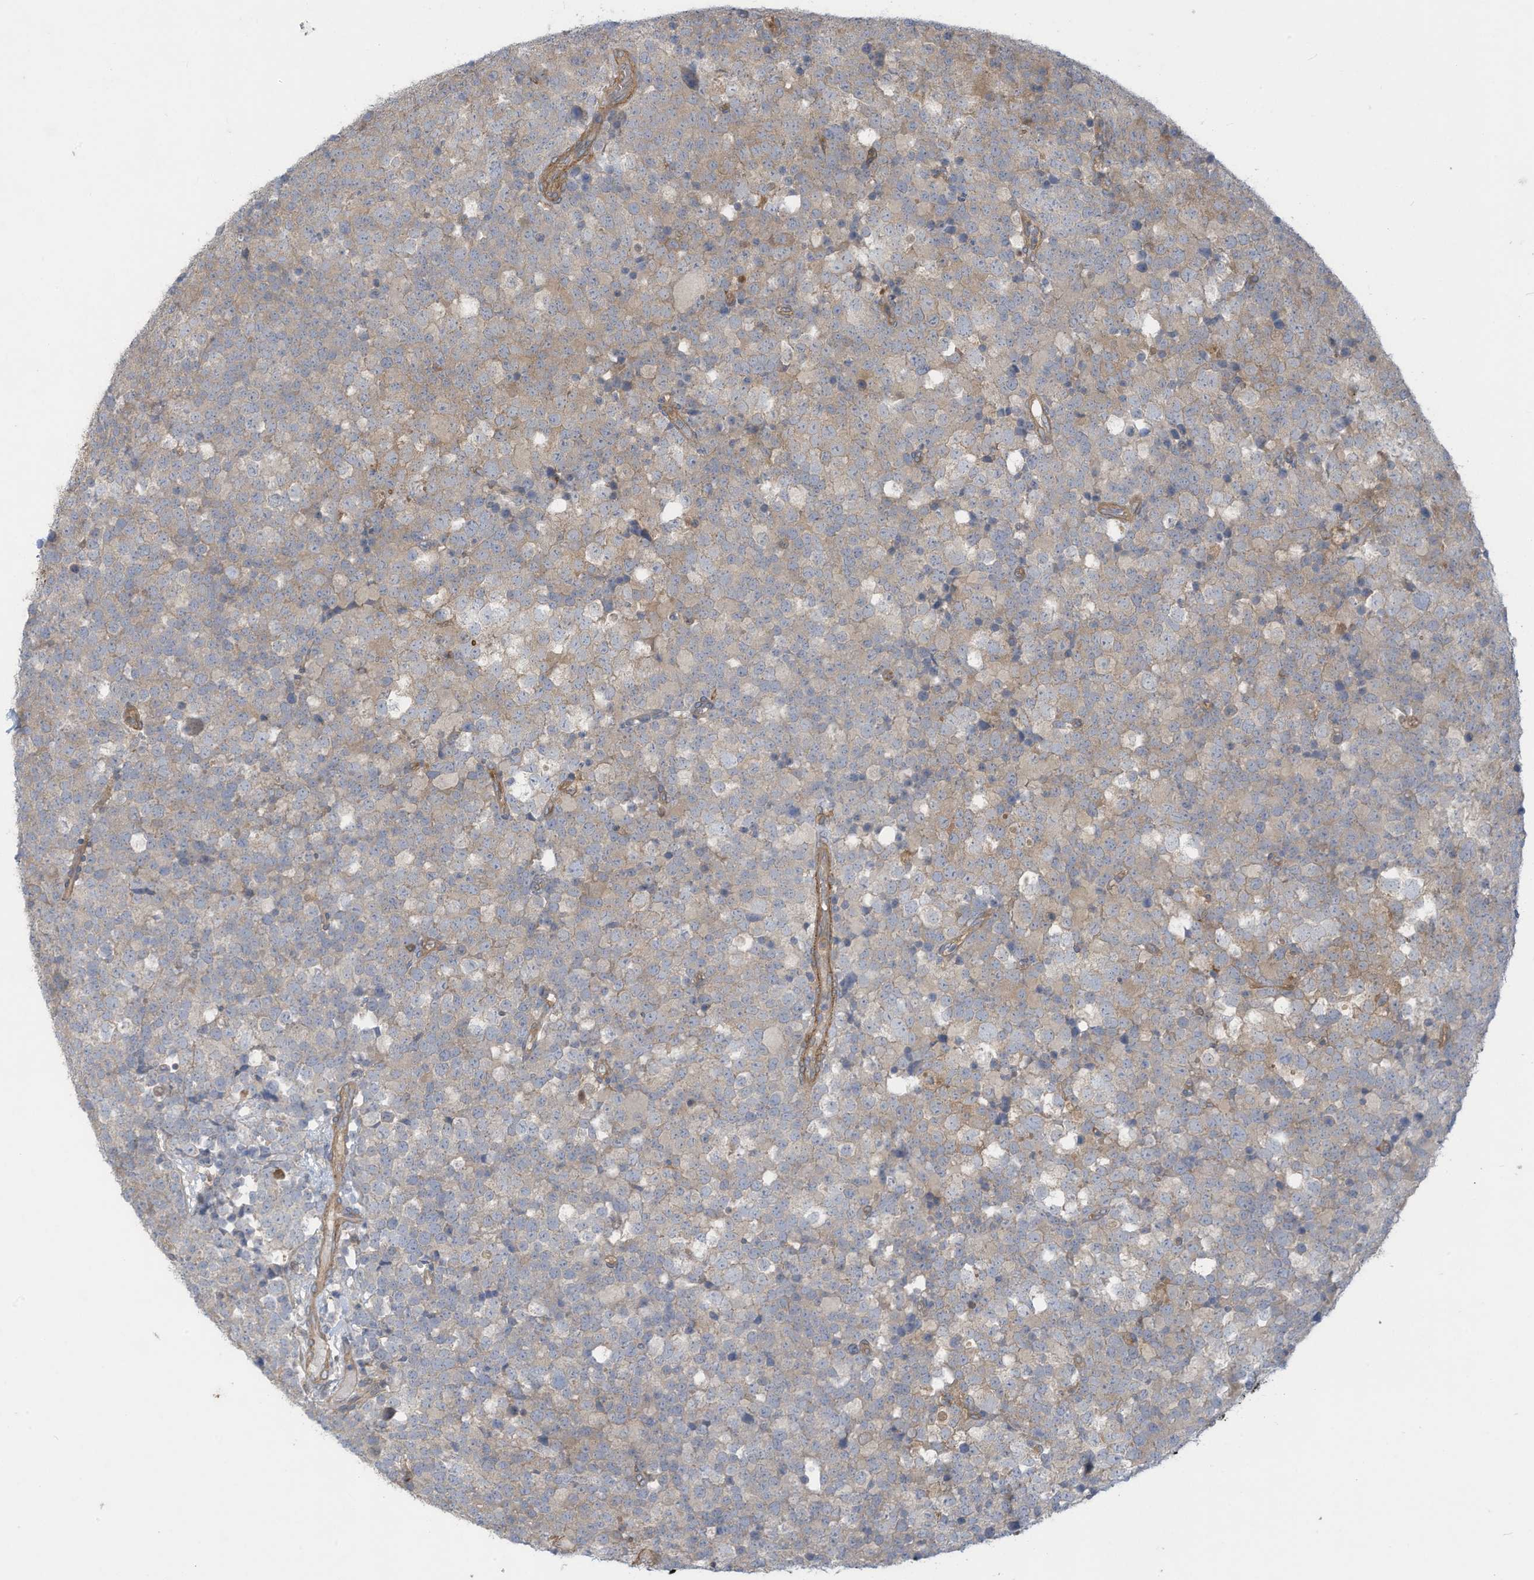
{"staining": {"intensity": "weak", "quantity": "25%-75%", "location": "cytoplasmic/membranous"}, "tissue": "testis cancer", "cell_type": "Tumor cells", "image_type": "cancer", "snomed": [{"axis": "morphology", "description": "Seminoma, NOS"}, {"axis": "topography", "description": "Testis"}], "caption": "A brown stain shows weak cytoplasmic/membranous positivity of a protein in testis cancer (seminoma) tumor cells.", "gene": "ADI1", "patient": {"sex": "male", "age": 71}}